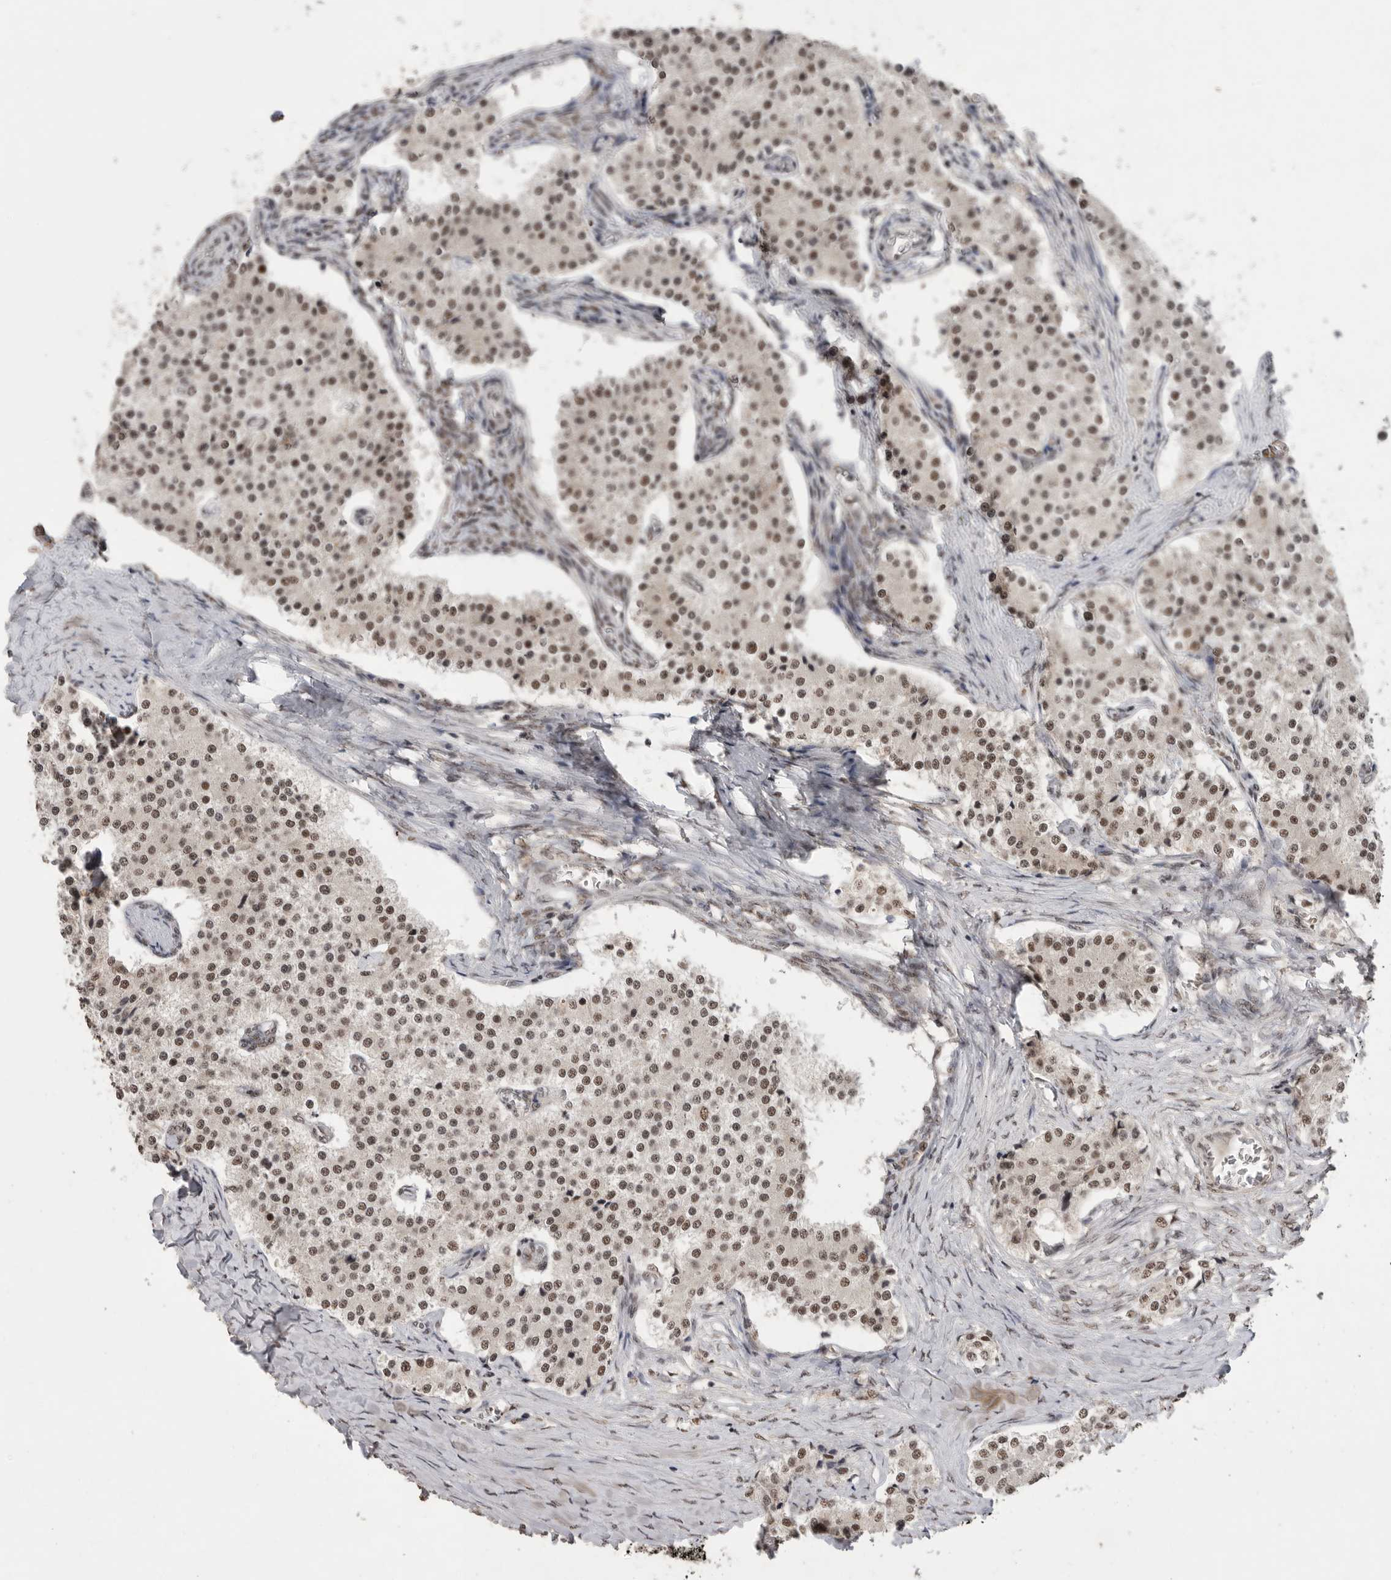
{"staining": {"intensity": "moderate", "quantity": "25%-75%", "location": "nuclear"}, "tissue": "carcinoid", "cell_type": "Tumor cells", "image_type": "cancer", "snomed": [{"axis": "morphology", "description": "Carcinoid, malignant, NOS"}, {"axis": "topography", "description": "Colon"}], "caption": "Protein expression analysis of carcinoid demonstrates moderate nuclear positivity in about 25%-75% of tumor cells. The staining is performed using DAB (3,3'-diaminobenzidine) brown chromogen to label protein expression. The nuclei are counter-stained blue using hematoxylin.", "gene": "PPP1R10", "patient": {"sex": "female", "age": 52}}